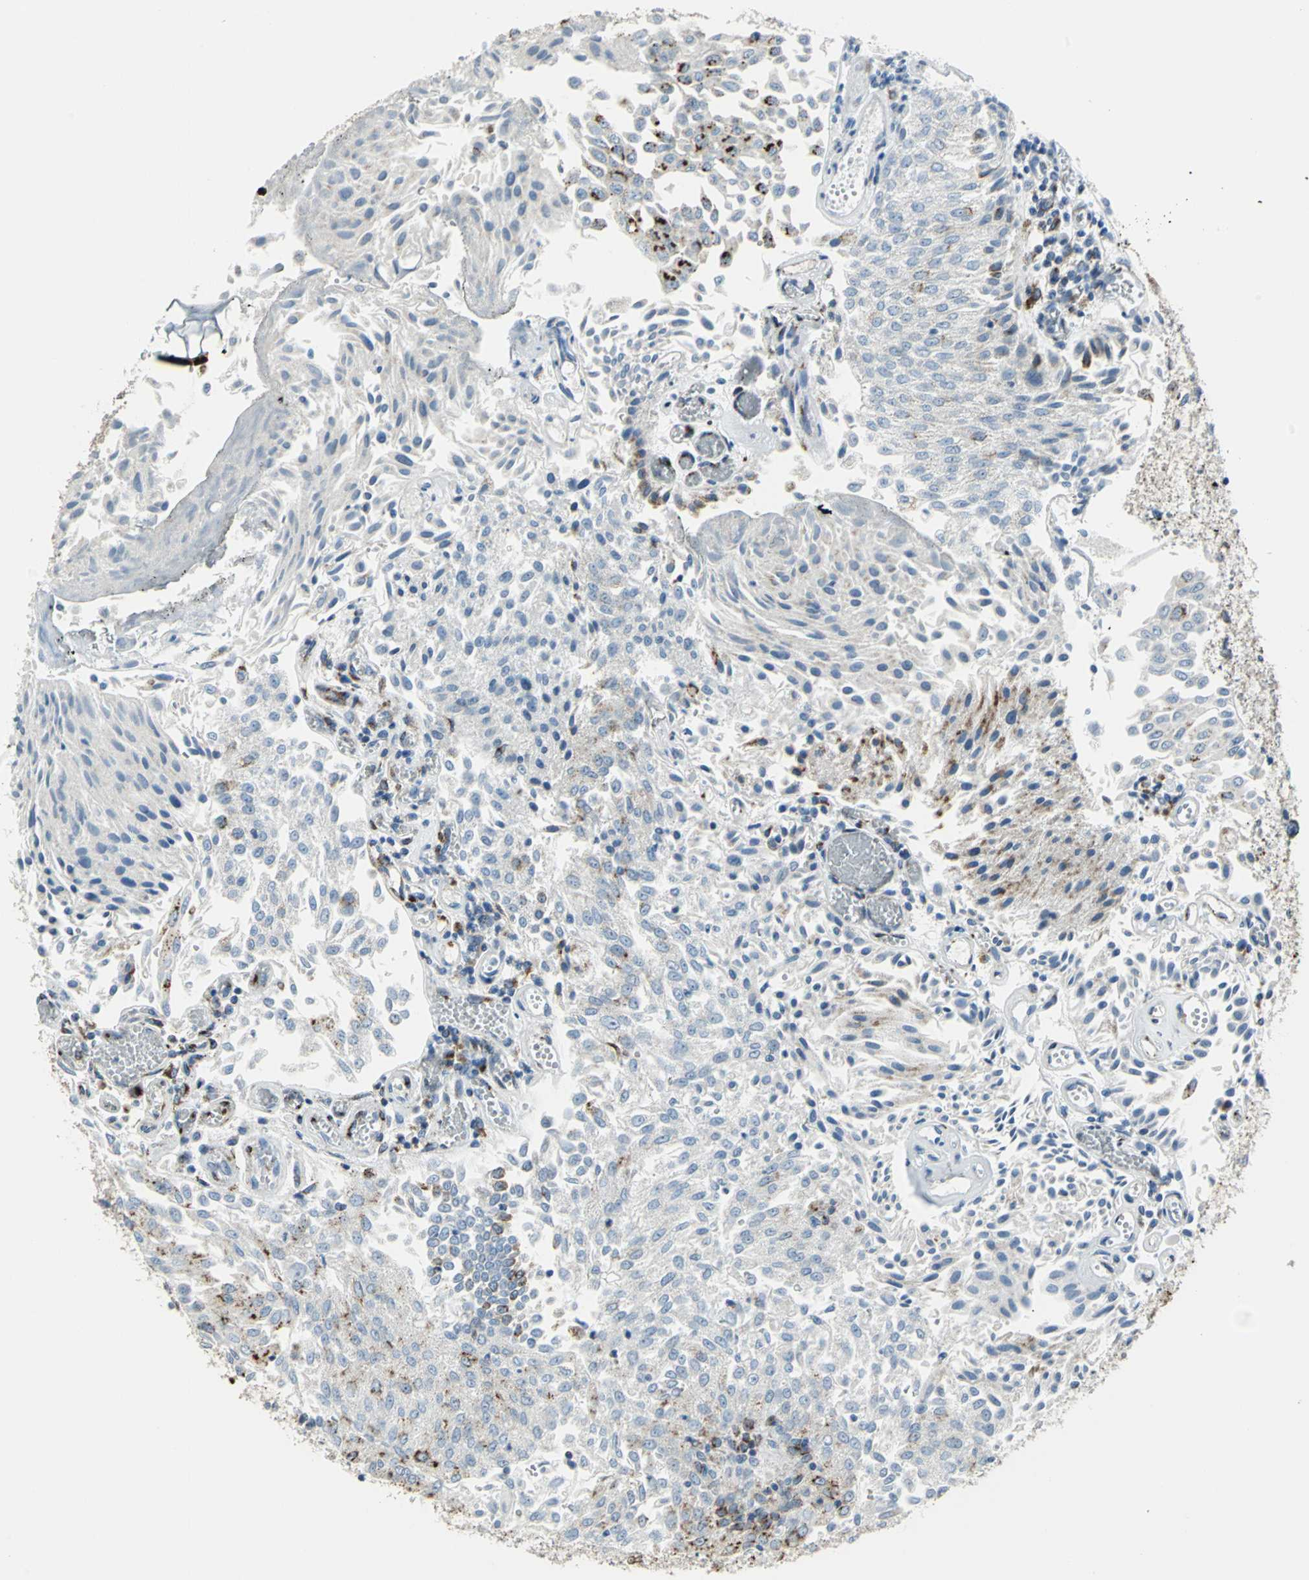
{"staining": {"intensity": "moderate", "quantity": "25%-75%", "location": "cytoplasmic/membranous"}, "tissue": "urothelial cancer", "cell_type": "Tumor cells", "image_type": "cancer", "snomed": [{"axis": "morphology", "description": "Urothelial carcinoma, Low grade"}, {"axis": "topography", "description": "Urinary bladder"}], "caption": "The micrograph demonstrates immunohistochemical staining of urothelial cancer. There is moderate cytoplasmic/membranous expression is appreciated in approximately 25%-75% of tumor cells.", "gene": "GPR3", "patient": {"sex": "male", "age": 86}}